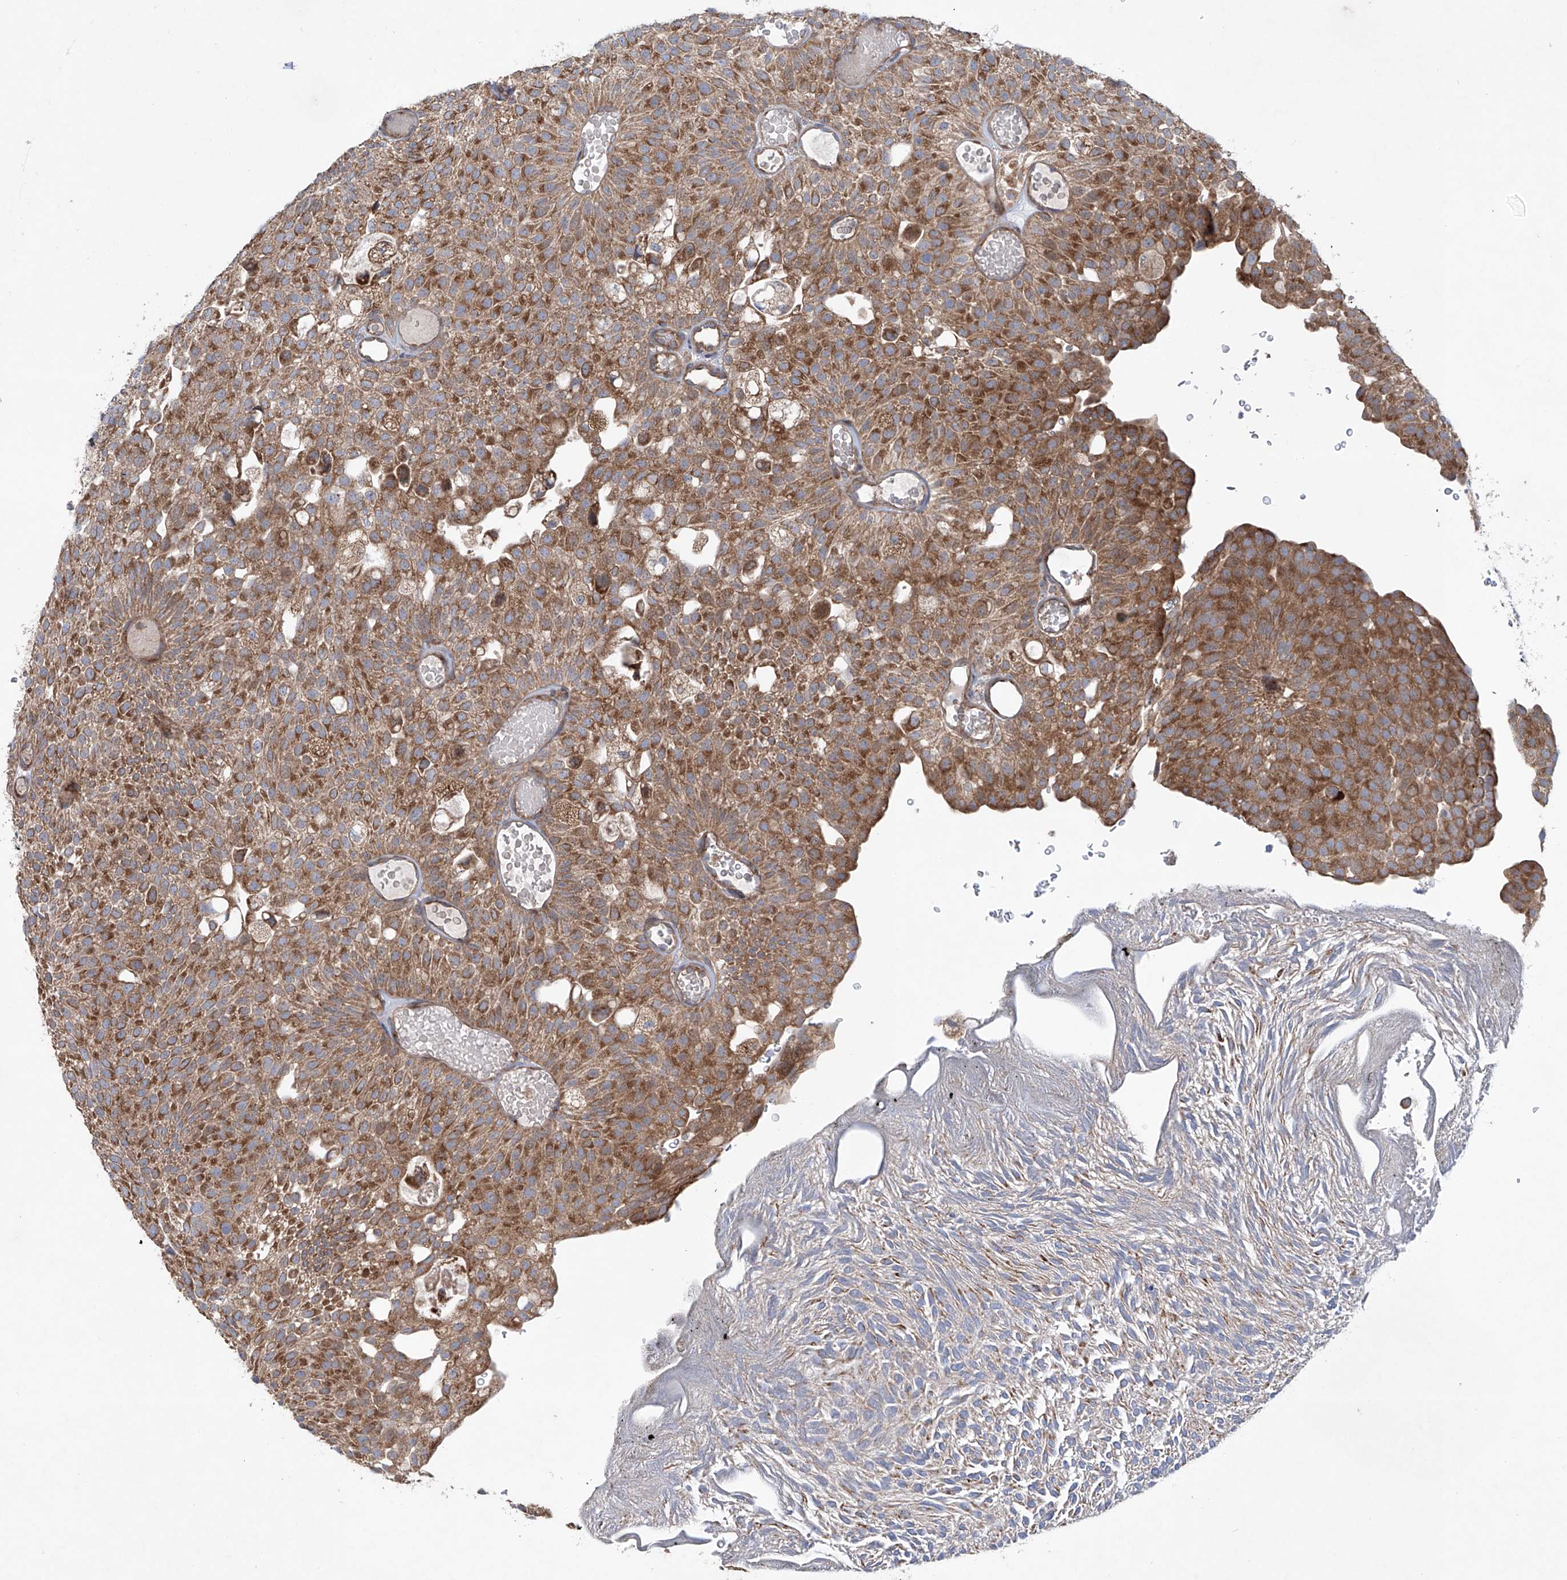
{"staining": {"intensity": "moderate", "quantity": ">75%", "location": "cytoplasmic/membranous"}, "tissue": "urothelial cancer", "cell_type": "Tumor cells", "image_type": "cancer", "snomed": [{"axis": "morphology", "description": "Urothelial carcinoma, Low grade"}, {"axis": "topography", "description": "Urinary bladder"}], "caption": "Immunohistochemical staining of low-grade urothelial carcinoma demonstrates medium levels of moderate cytoplasmic/membranous protein staining in approximately >75% of tumor cells.", "gene": "KLC4", "patient": {"sex": "male", "age": 78}}